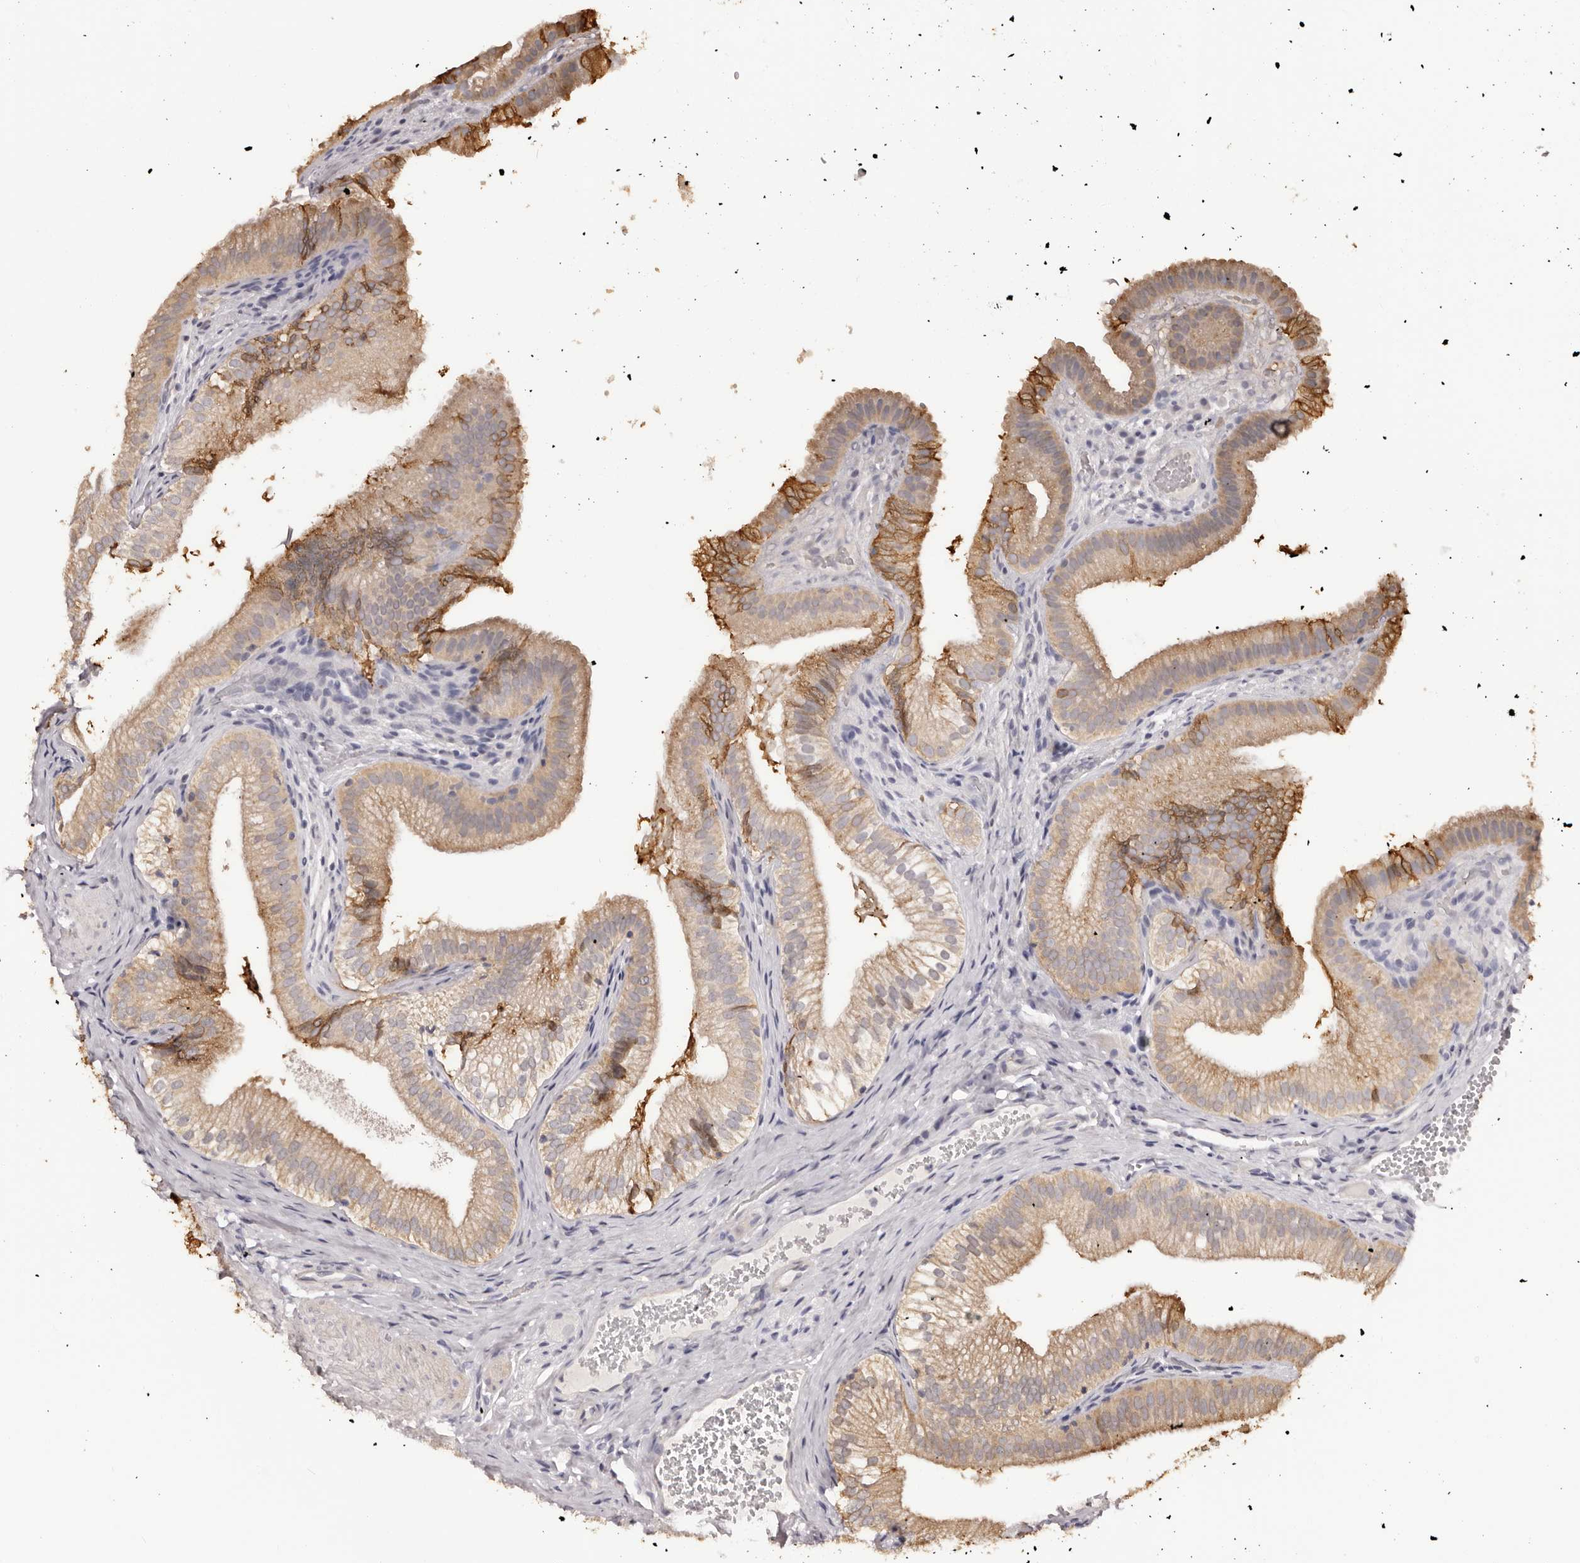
{"staining": {"intensity": "moderate", "quantity": ">75%", "location": "cytoplasmic/membranous"}, "tissue": "gallbladder", "cell_type": "Glandular cells", "image_type": "normal", "snomed": [{"axis": "morphology", "description": "Normal tissue, NOS"}, {"axis": "topography", "description": "Gallbladder"}], "caption": "This is an image of immunohistochemistry (IHC) staining of normal gallbladder, which shows moderate expression in the cytoplasmic/membranous of glandular cells.", "gene": "KCNJ8", "patient": {"sex": "female", "age": 30}}